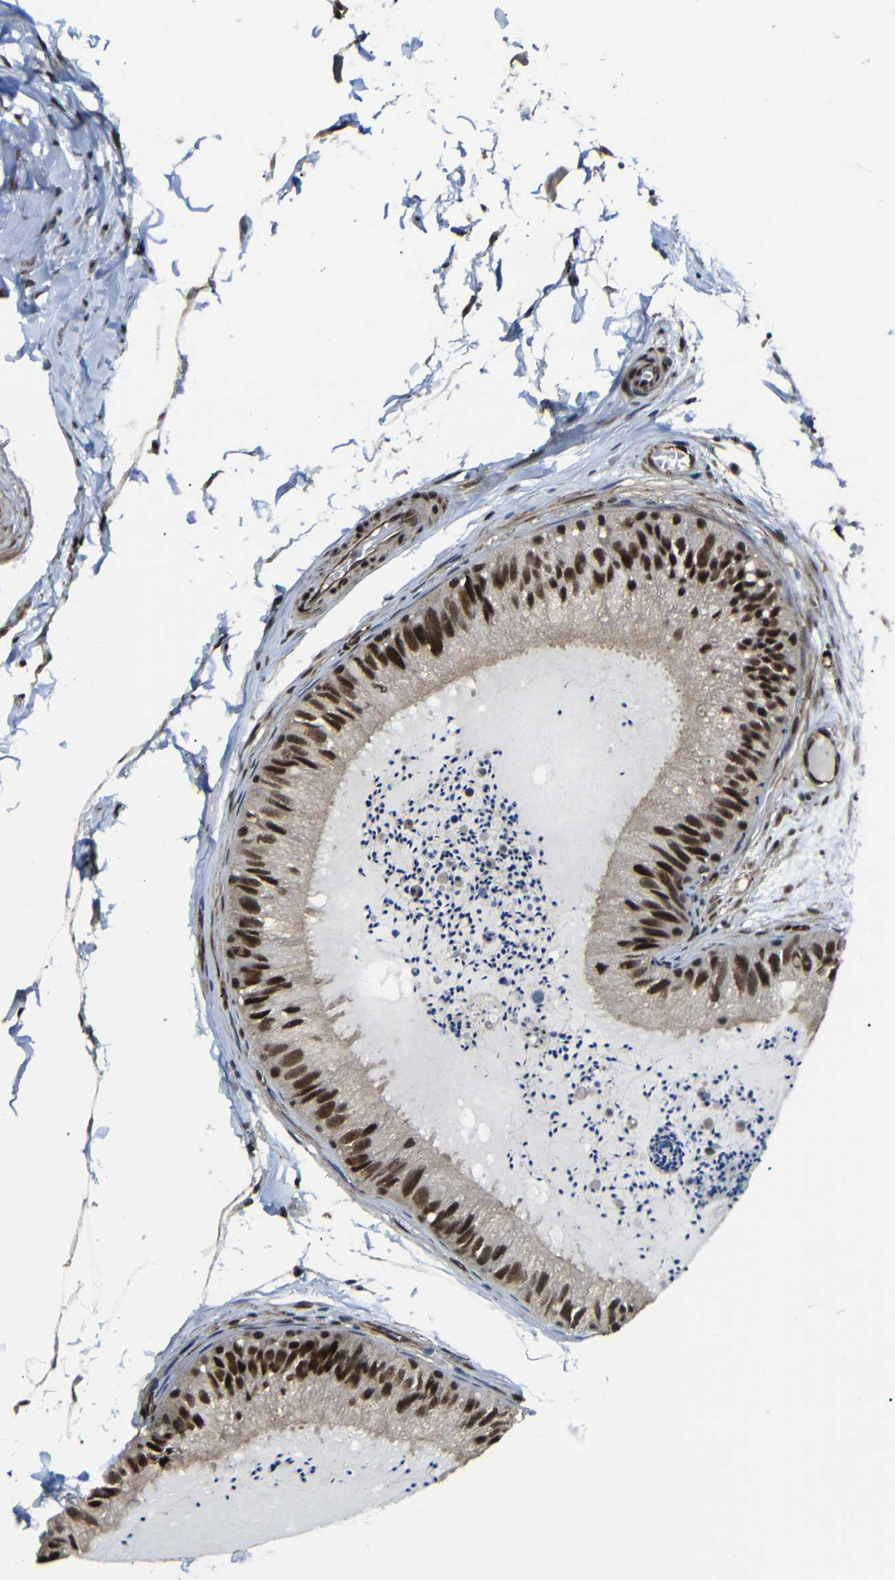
{"staining": {"intensity": "strong", "quantity": ">75%", "location": "nuclear"}, "tissue": "epididymis", "cell_type": "Glandular cells", "image_type": "normal", "snomed": [{"axis": "morphology", "description": "Normal tissue, NOS"}, {"axis": "topography", "description": "Epididymis"}], "caption": "The photomicrograph displays immunohistochemical staining of normal epididymis. There is strong nuclear positivity is identified in about >75% of glandular cells.", "gene": "TBX2", "patient": {"sex": "male", "age": 31}}